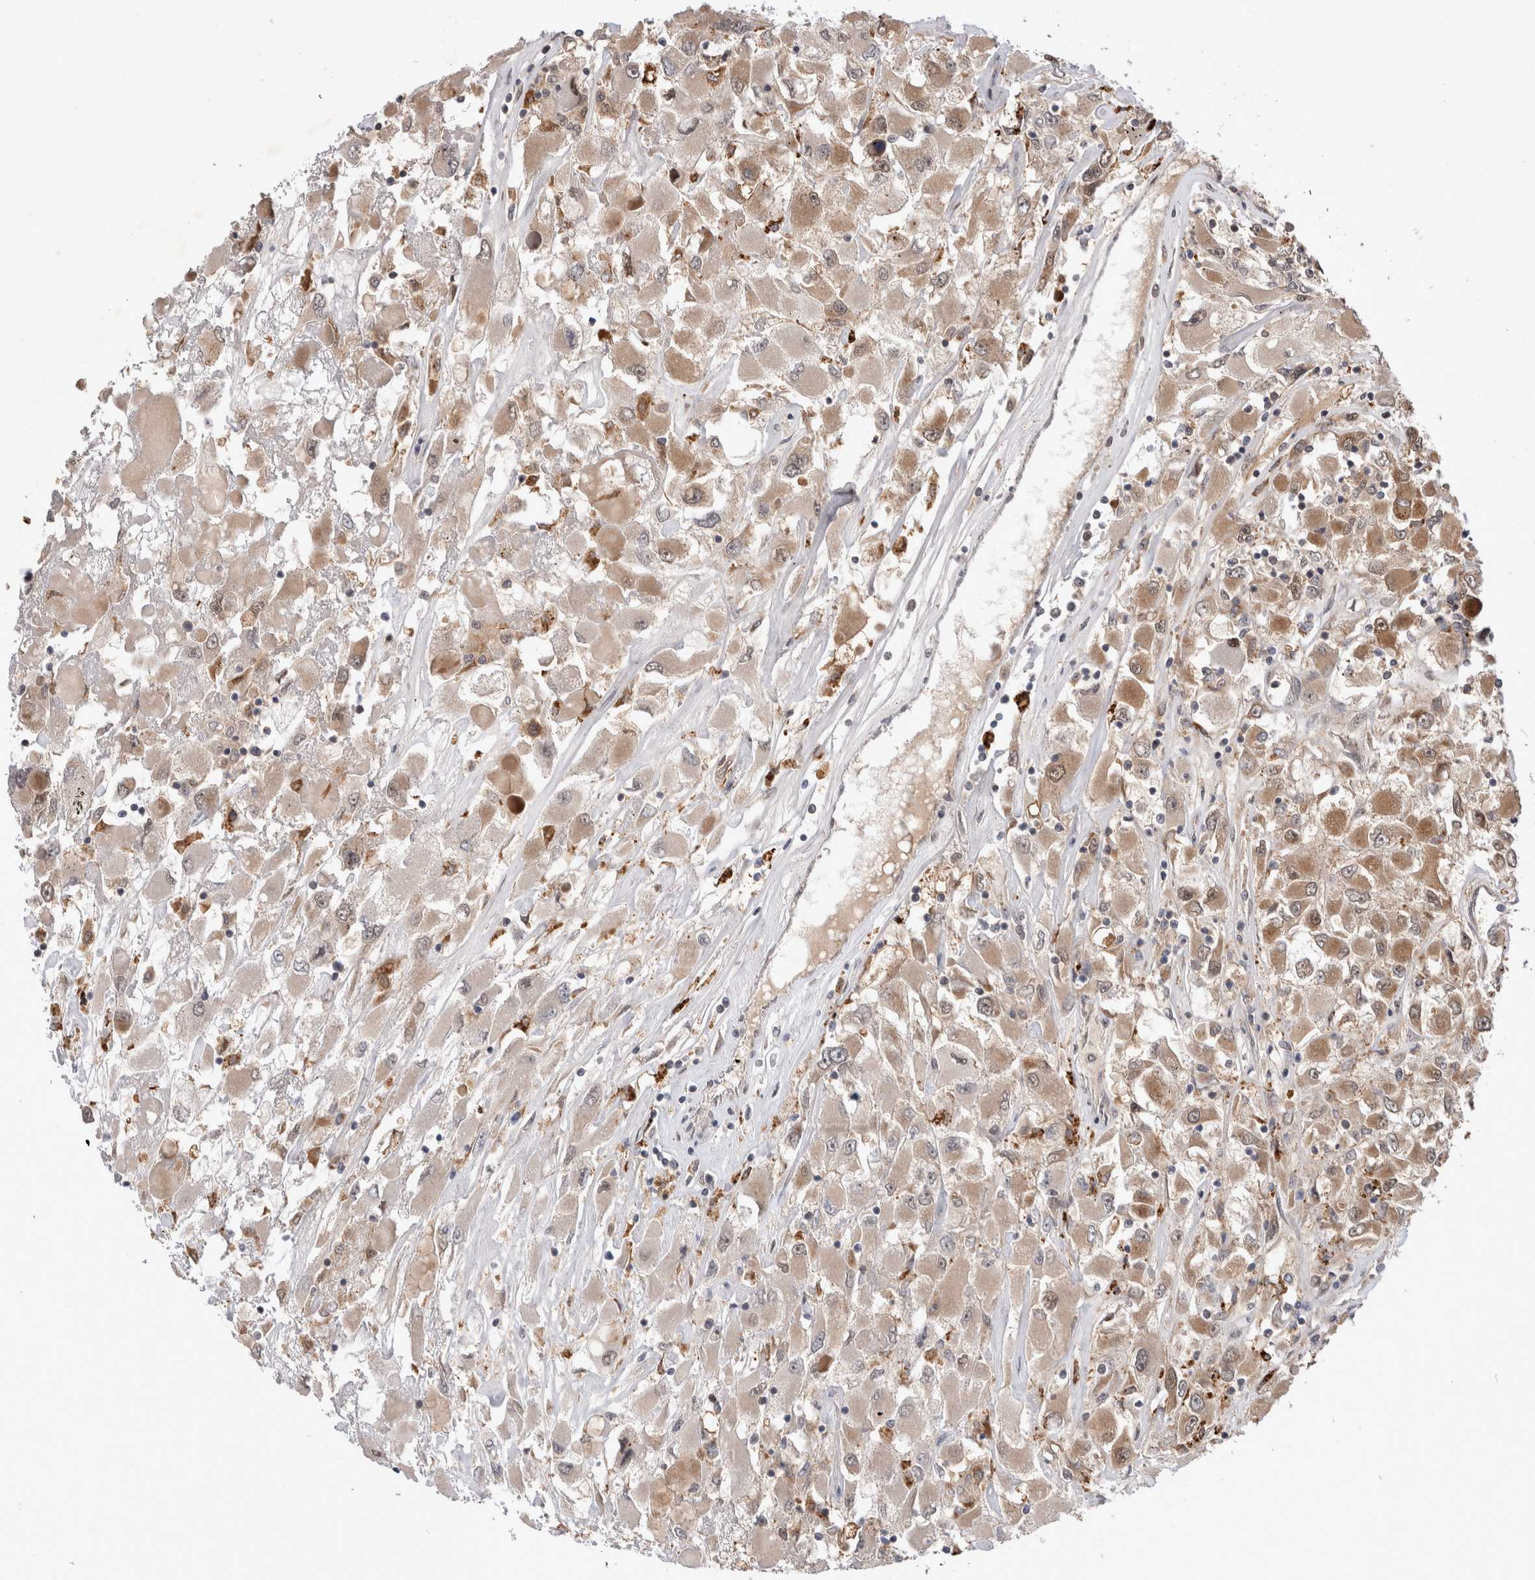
{"staining": {"intensity": "moderate", "quantity": ">75%", "location": "cytoplasmic/membranous"}, "tissue": "renal cancer", "cell_type": "Tumor cells", "image_type": "cancer", "snomed": [{"axis": "morphology", "description": "Adenocarcinoma, NOS"}, {"axis": "topography", "description": "Kidney"}], "caption": "DAB immunohistochemical staining of renal cancer (adenocarcinoma) reveals moderate cytoplasmic/membranous protein staining in approximately >75% of tumor cells.", "gene": "MRPL37", "patient": {"sex": "female", "age": 52}}